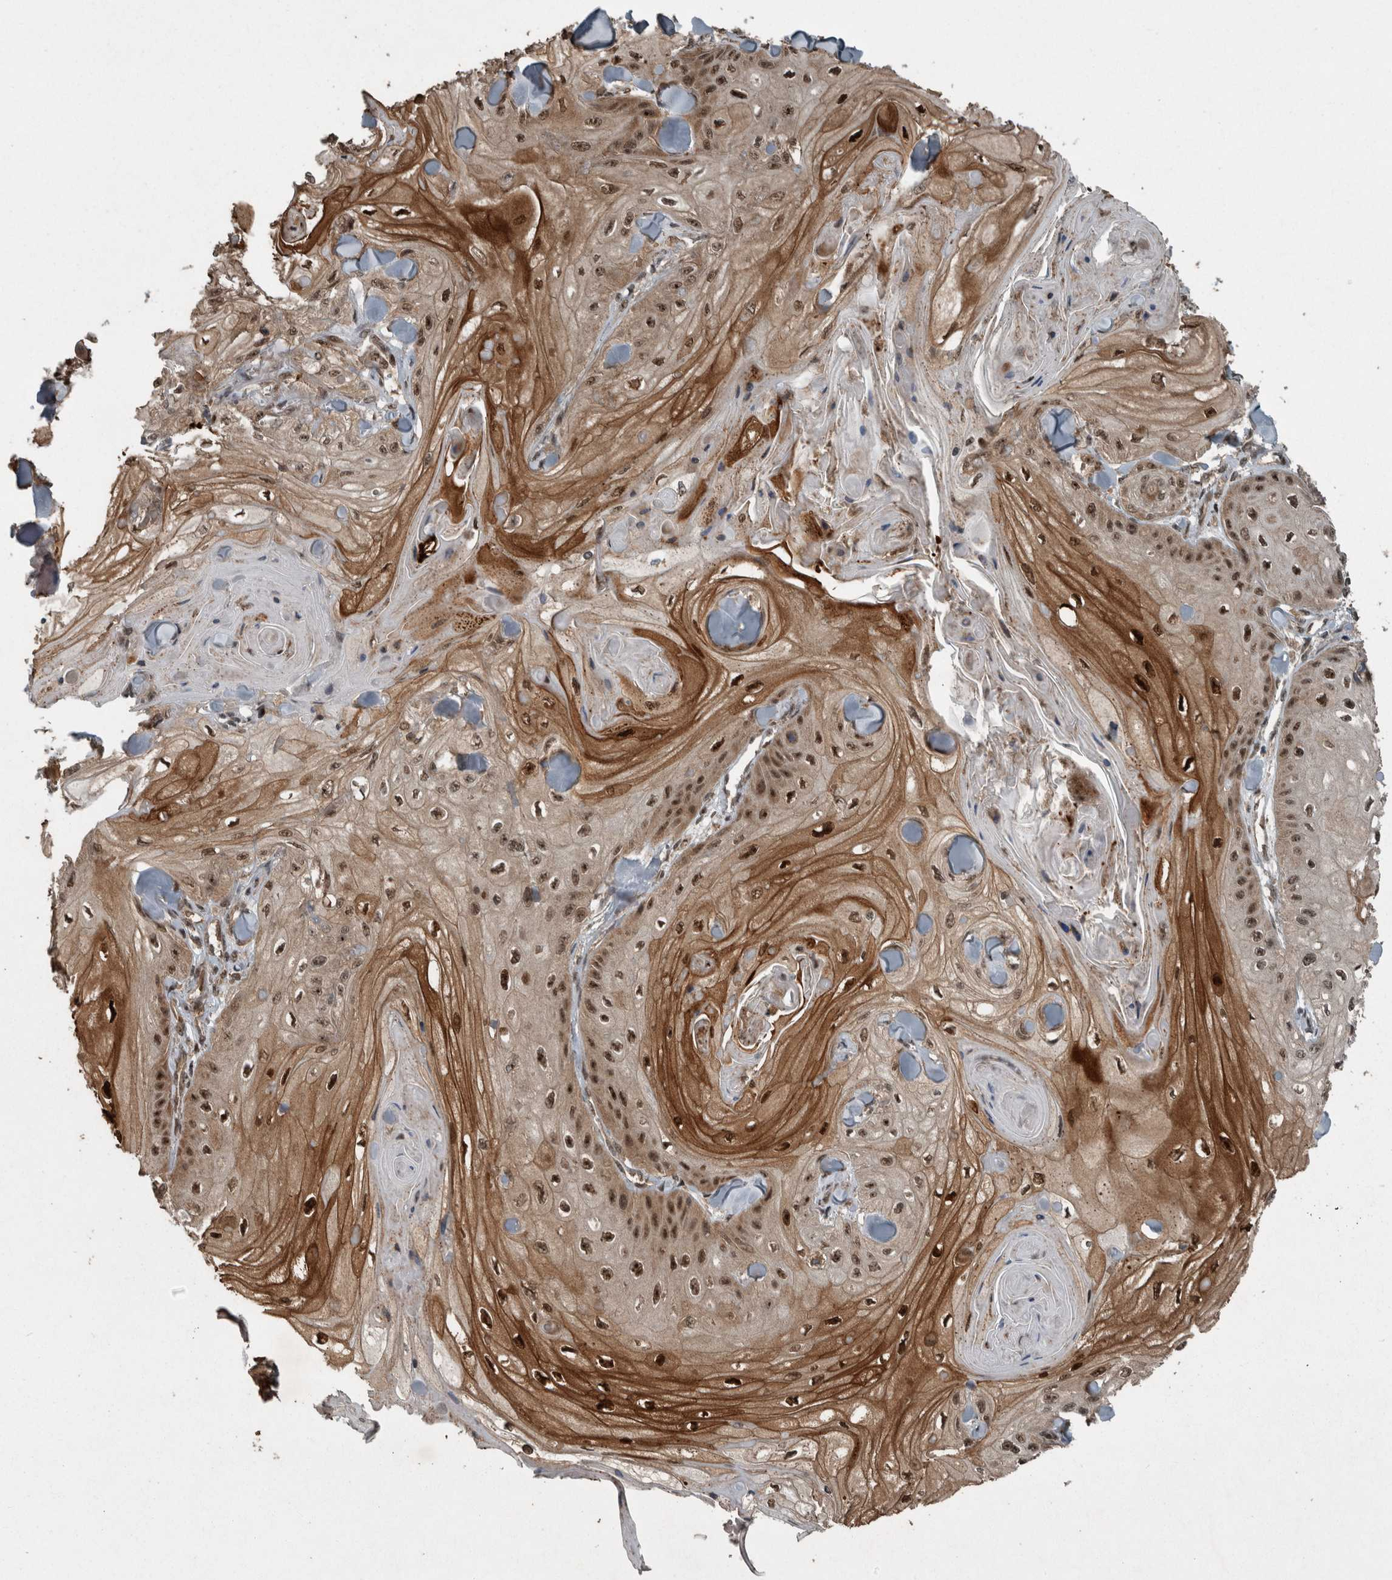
{"staining": {"intensity": "moderate", "quantity": ">75%", "location": "cytoplasmic/membranous,nuclear"}, "tissue": "skin cancer", "cell_type": "Tumor cells", "image_type": "cancer", "snomed": [{"axis": "morphology", "description": "Squamous cell carcinoma, NOS"}, {"axis": "topography", "description": "Skin"}], "caption": "This micrograph demonstrates IHC staining of squamous cell carcinoma (skin), with medium moderate cytoplasmic/membranous and nuclear staining in approximately >75% of tumor cells.", "gene": "MYO1E", "patient": {"sex": "male", "age": 74}}